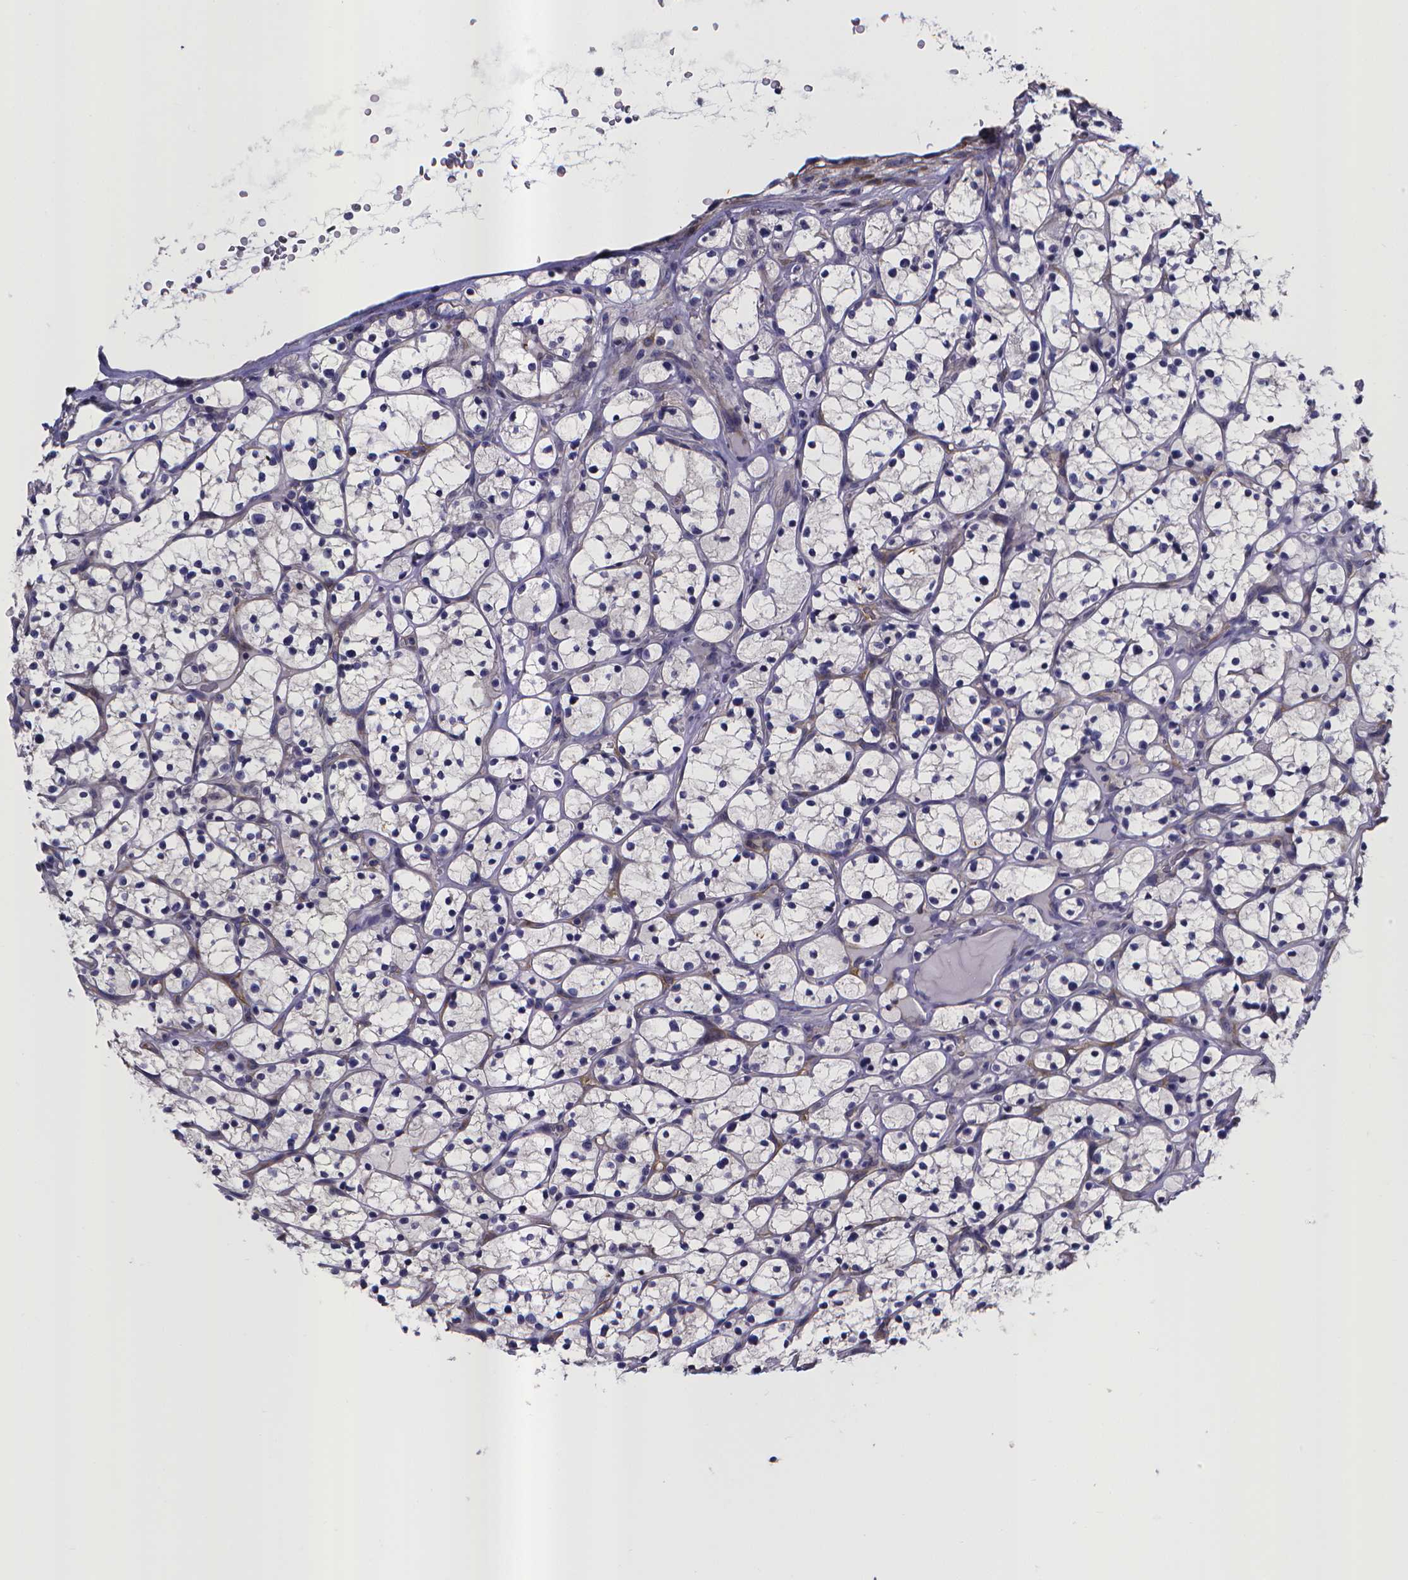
{"staining": {"intensity": "negative", "quantity": "none", "location": "none"}, "tissue": "renal cancer", "cell_type": "Tumor cells", "image_type": "cancer", "snomed": [{"axis": "morphology", "description": "Adenocarcinoma, NOS"}, {"axis": "topography", "description": "Kidney"}], "caption": "The image displays no significant staining in tumor cells of adenocarcinoma (renal).", "gene": "RERG", "patient": {"sex": "female", "age": 64}}